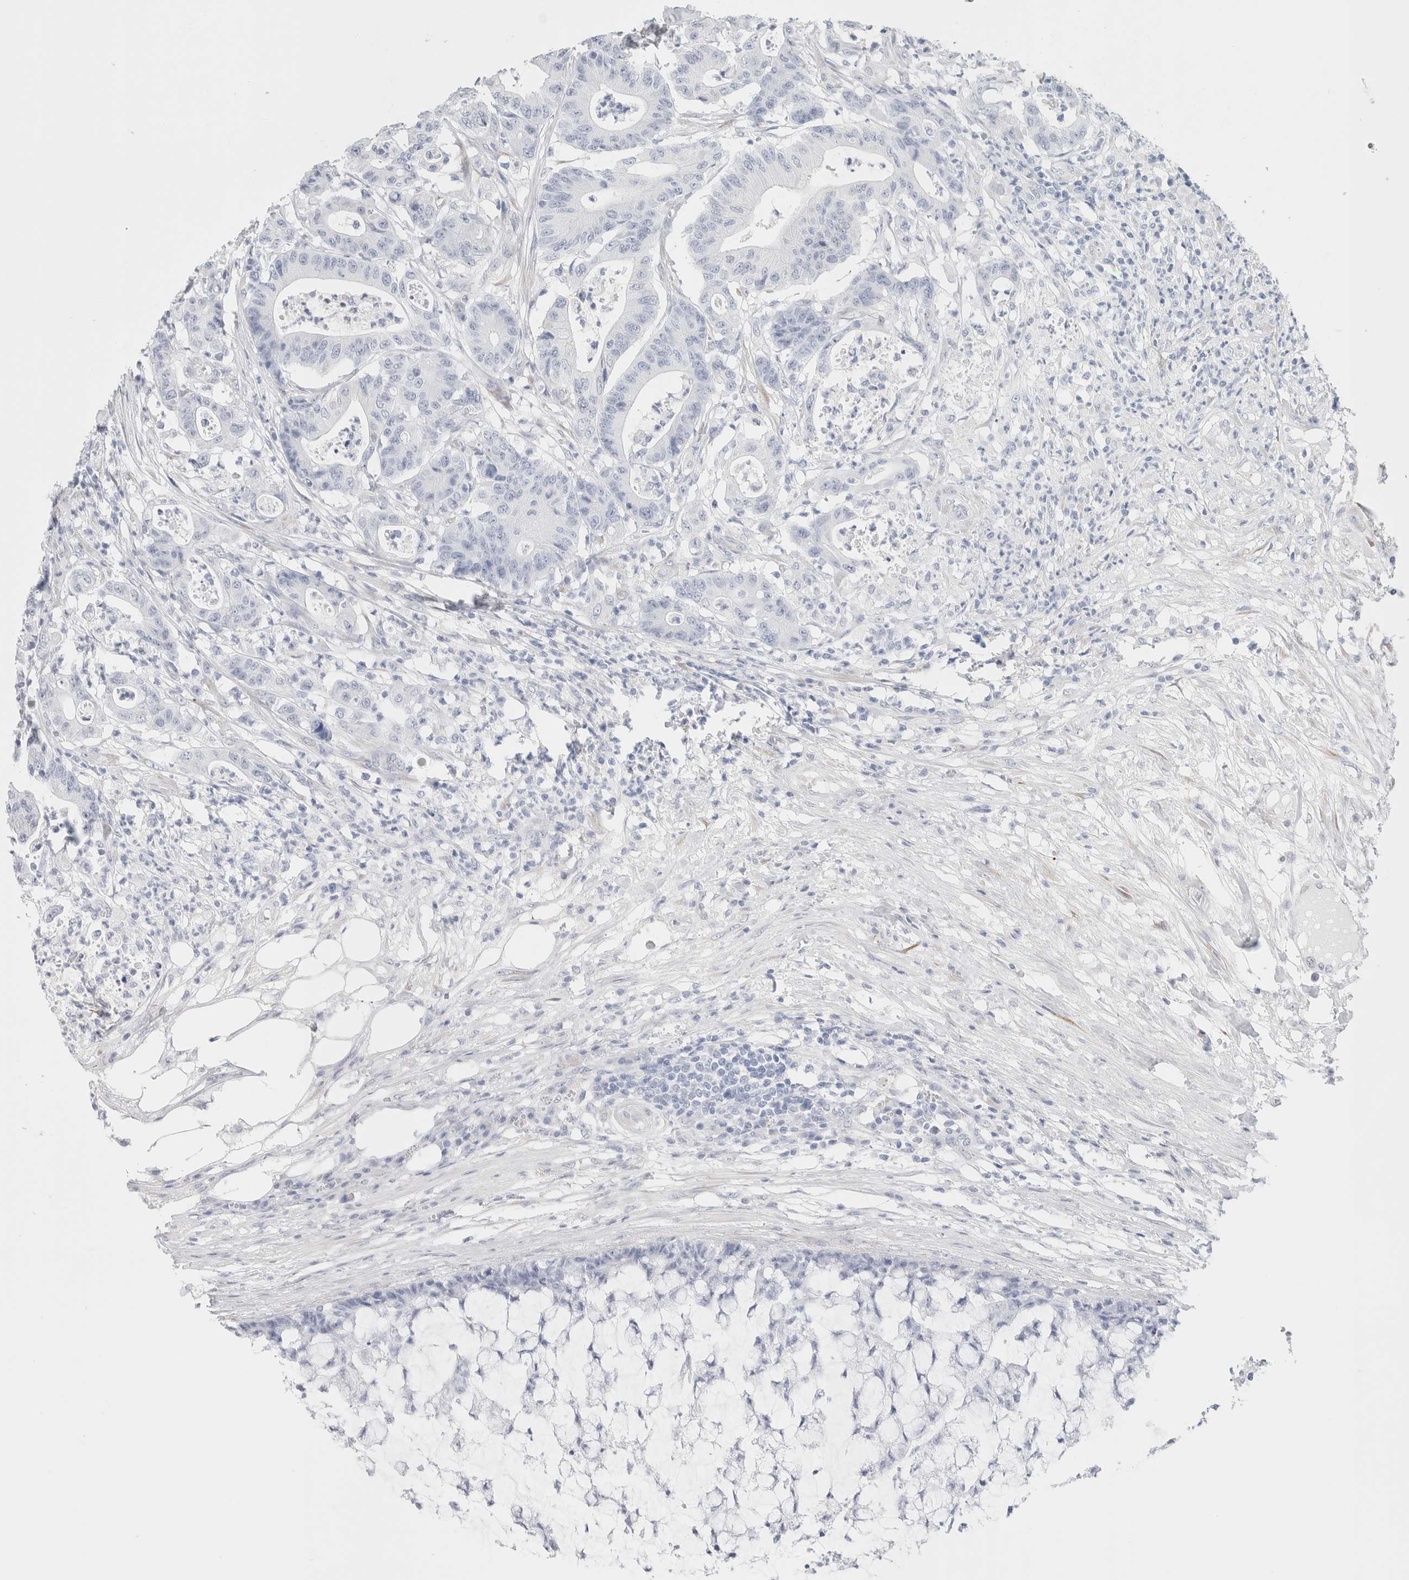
{"staining": {"intensity": "negative", "quantity": "none", "location": "none"}, "tissue": "colorectal cancer", "cell_type": "Tumor cells", "image_type": "cancer", "snomed": [{"axis": "morphology", "description": "Adenocarcinoma, NOS"}, {"axis": "topography", "description": "Colon"}], "caption": "Immunohistochemistry image of human colorectal adenocarcinoma stained for a protein (brown), which displays no staining in tumor cells.", "gene": "RTN4", "patient": {"sex": "female", "age": 84}}